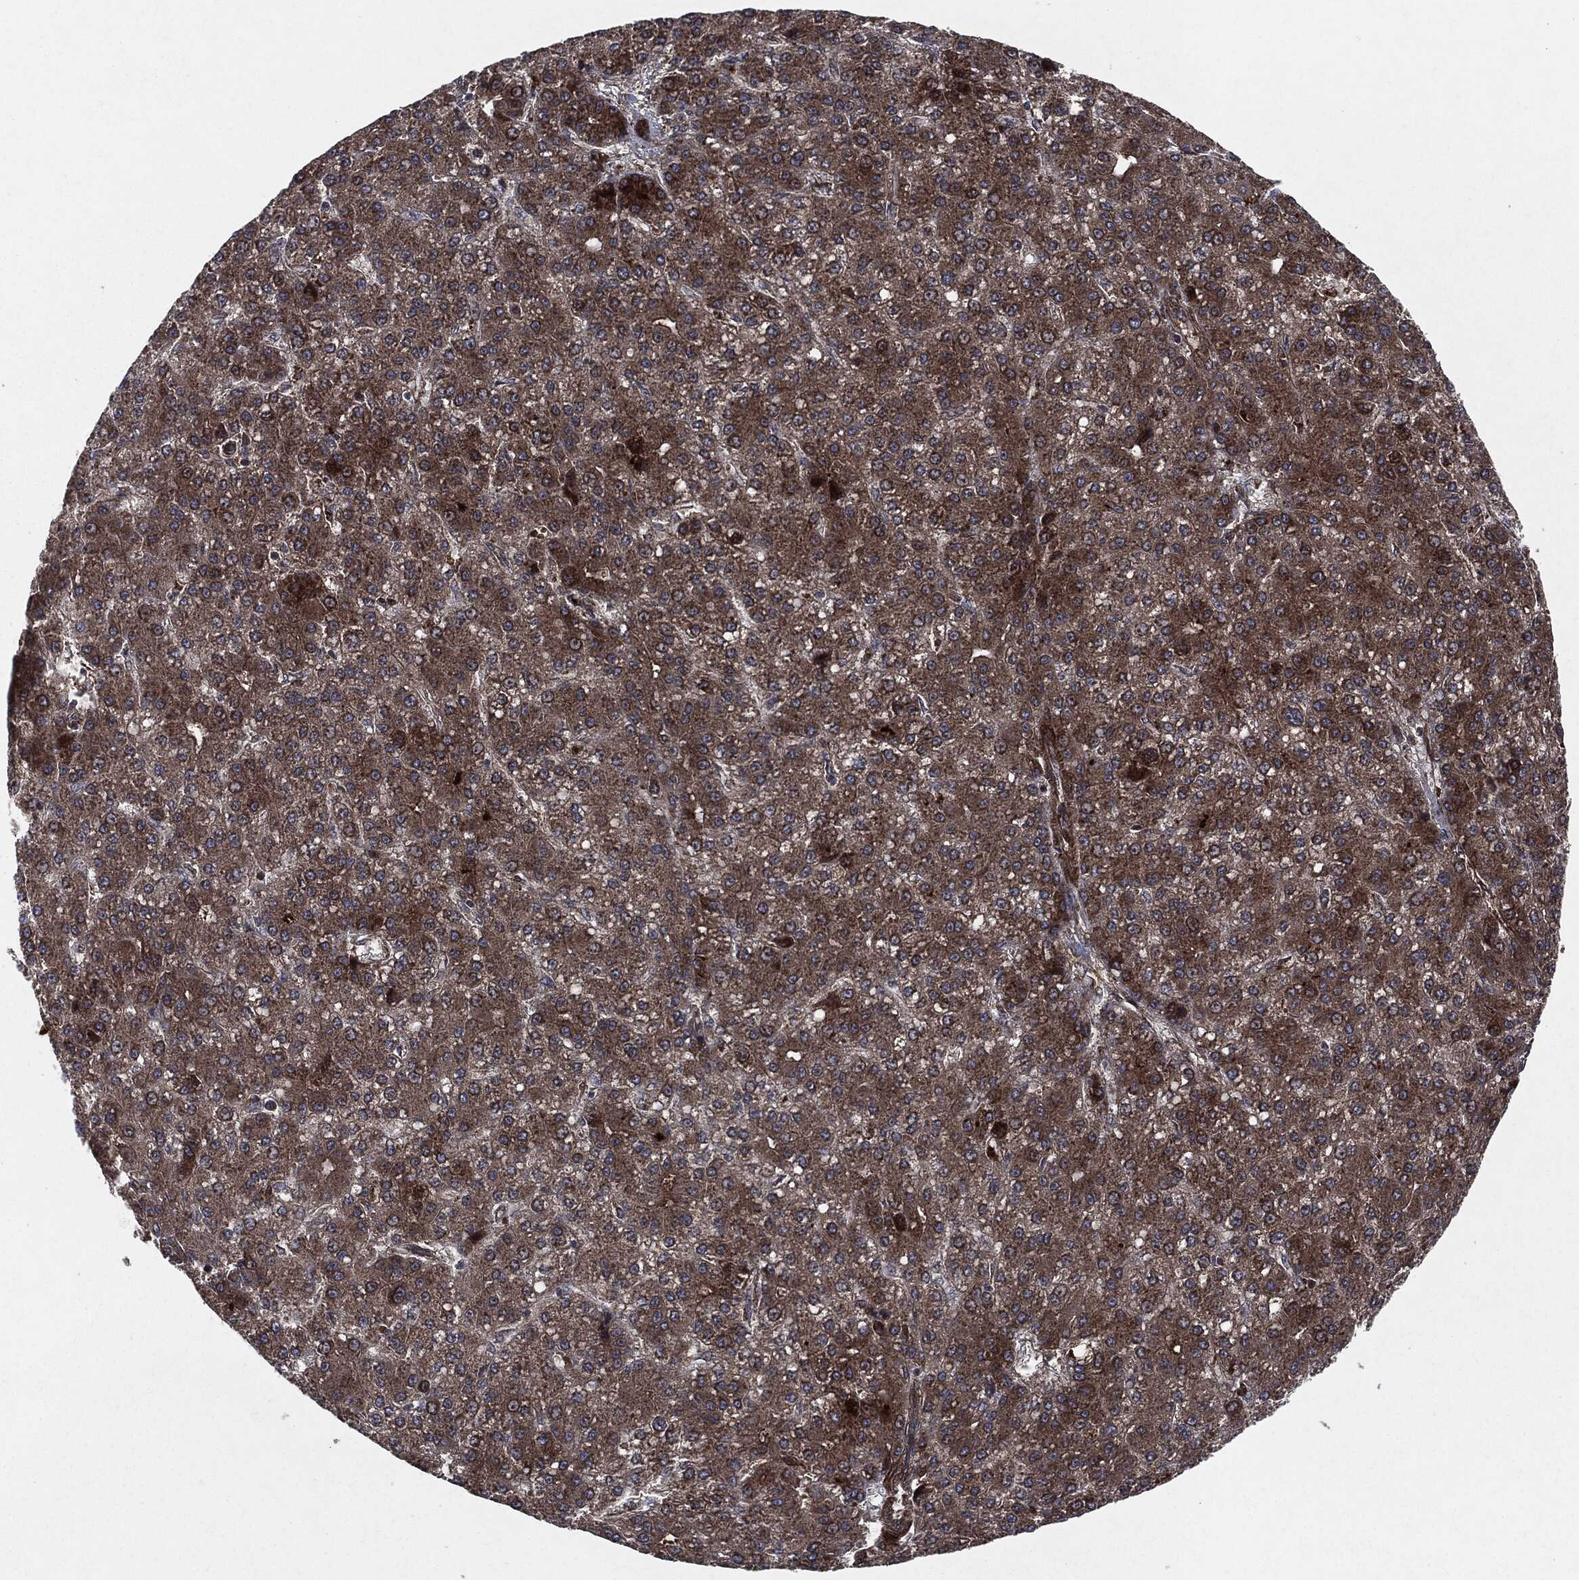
{"staining": {"intensity": "strong", "quantity": ">75%", "location": "cytoplasmic/membranous"}, "tissue": "liver cancer", "cell_type": "Tumor cells", "image_type": "cancer", "snomed": [{"axis": "morphology", "description": "Carcinoma, Hepatocellular, NOS"}, {"axis": "topography", "description": "Liver"}], "caption": "Strong cytoplasmic/membranous positivity is appreciated in approximately >75% of tumor cells in hepatocellular carcinoma (liver). (DAB = brown stain, brightfield microscopy at high magnification).", "gene": "RAF1", "patient": {"sex": "male", "age": 67}}